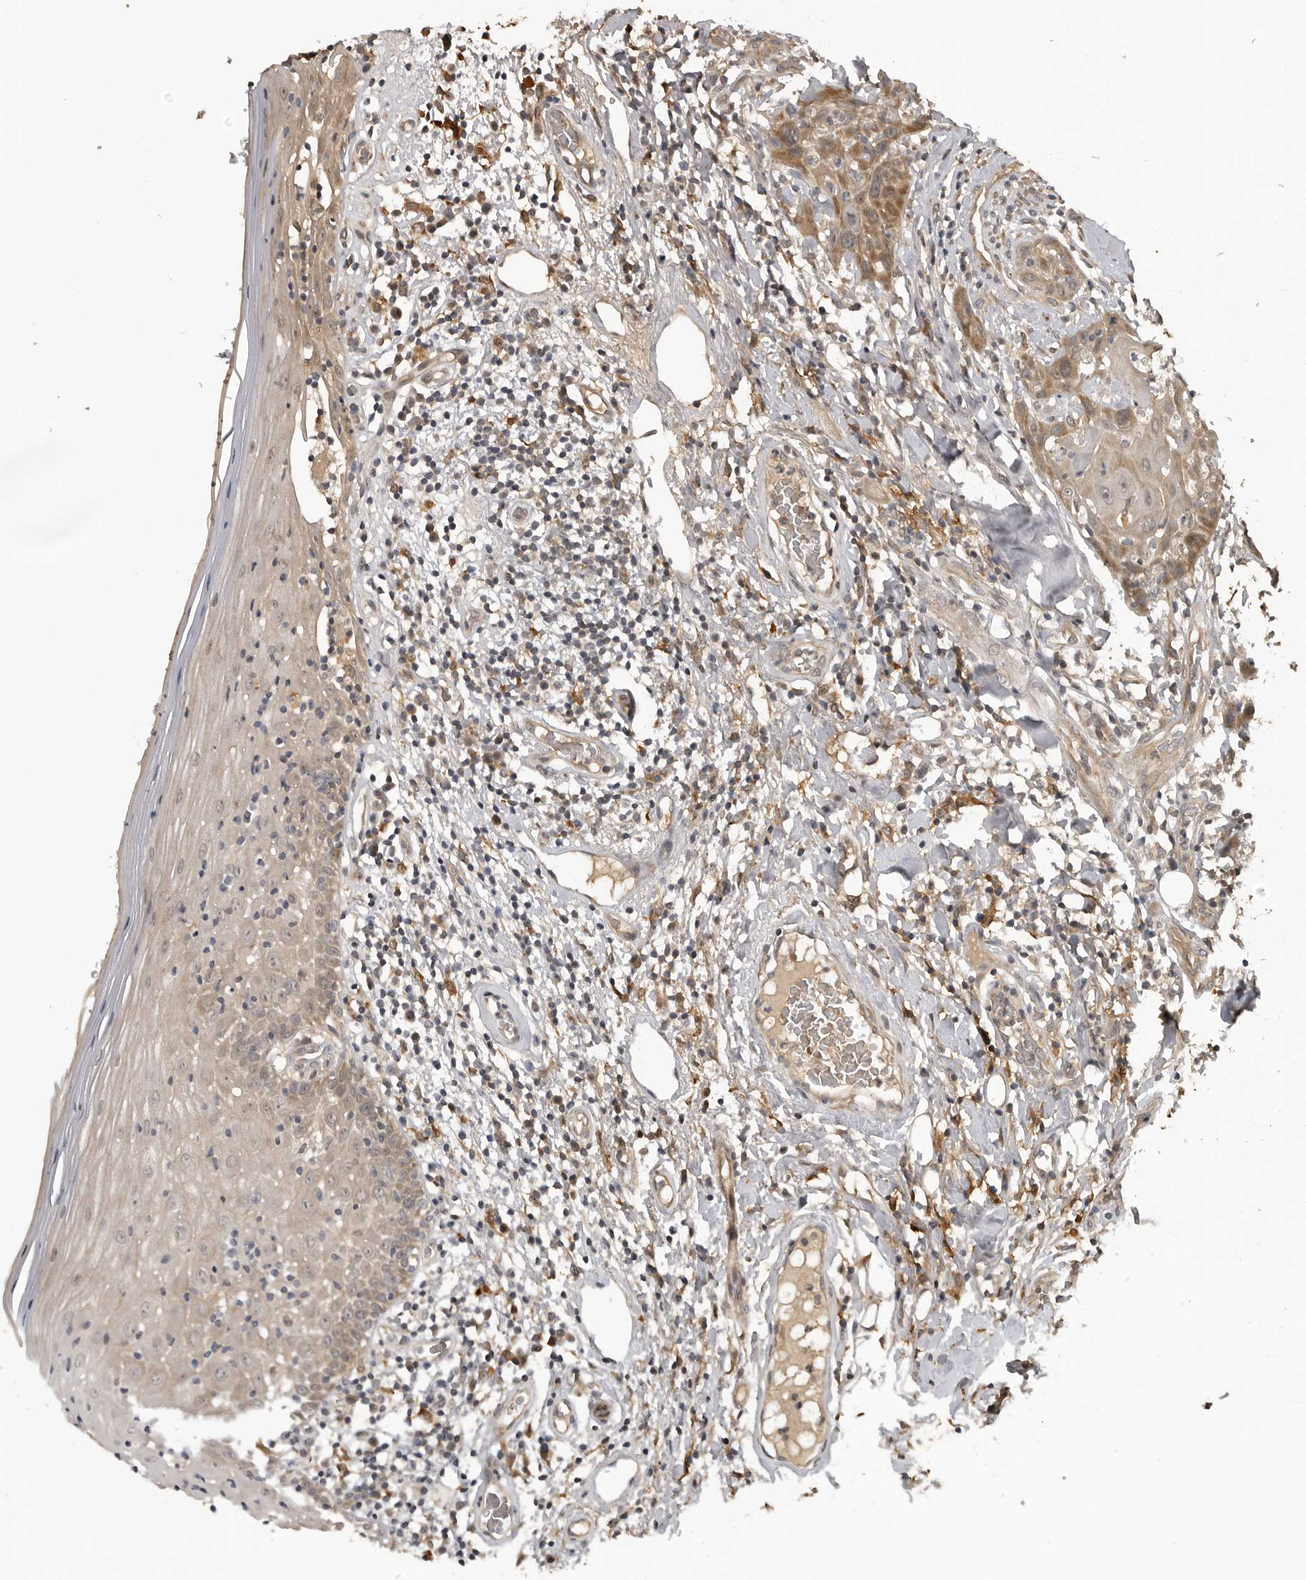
{"staining": {"intensity": "weak", "quantity": "25%-75%", "location": "cytoplasmic/membranous"}, "tissue": "oral mucosa", "cell_type": "Squamous epithelial cells", "image_type": "normal", "snomed": [{"axis": "morphology", "description": "Normal tissue, NOS"}, {"axis": "morphology", "description": "Squamous cell carcinoma, NOS"}, {"axis": "topography", "description": "Skeletal muscle"}, {"axis": "topography", "description": "Oral tissue"}], "caption": "IHC (DAB (3,3'-diaminobenzidine)) staining of unremarkable human oral mucosa shows weak cytoplasmic/membranous protein staining in approximately 25%-75% of squamous epithelial cells.", "gene": "AKAP7", "patient": {"sex": "male", "age": 71}}